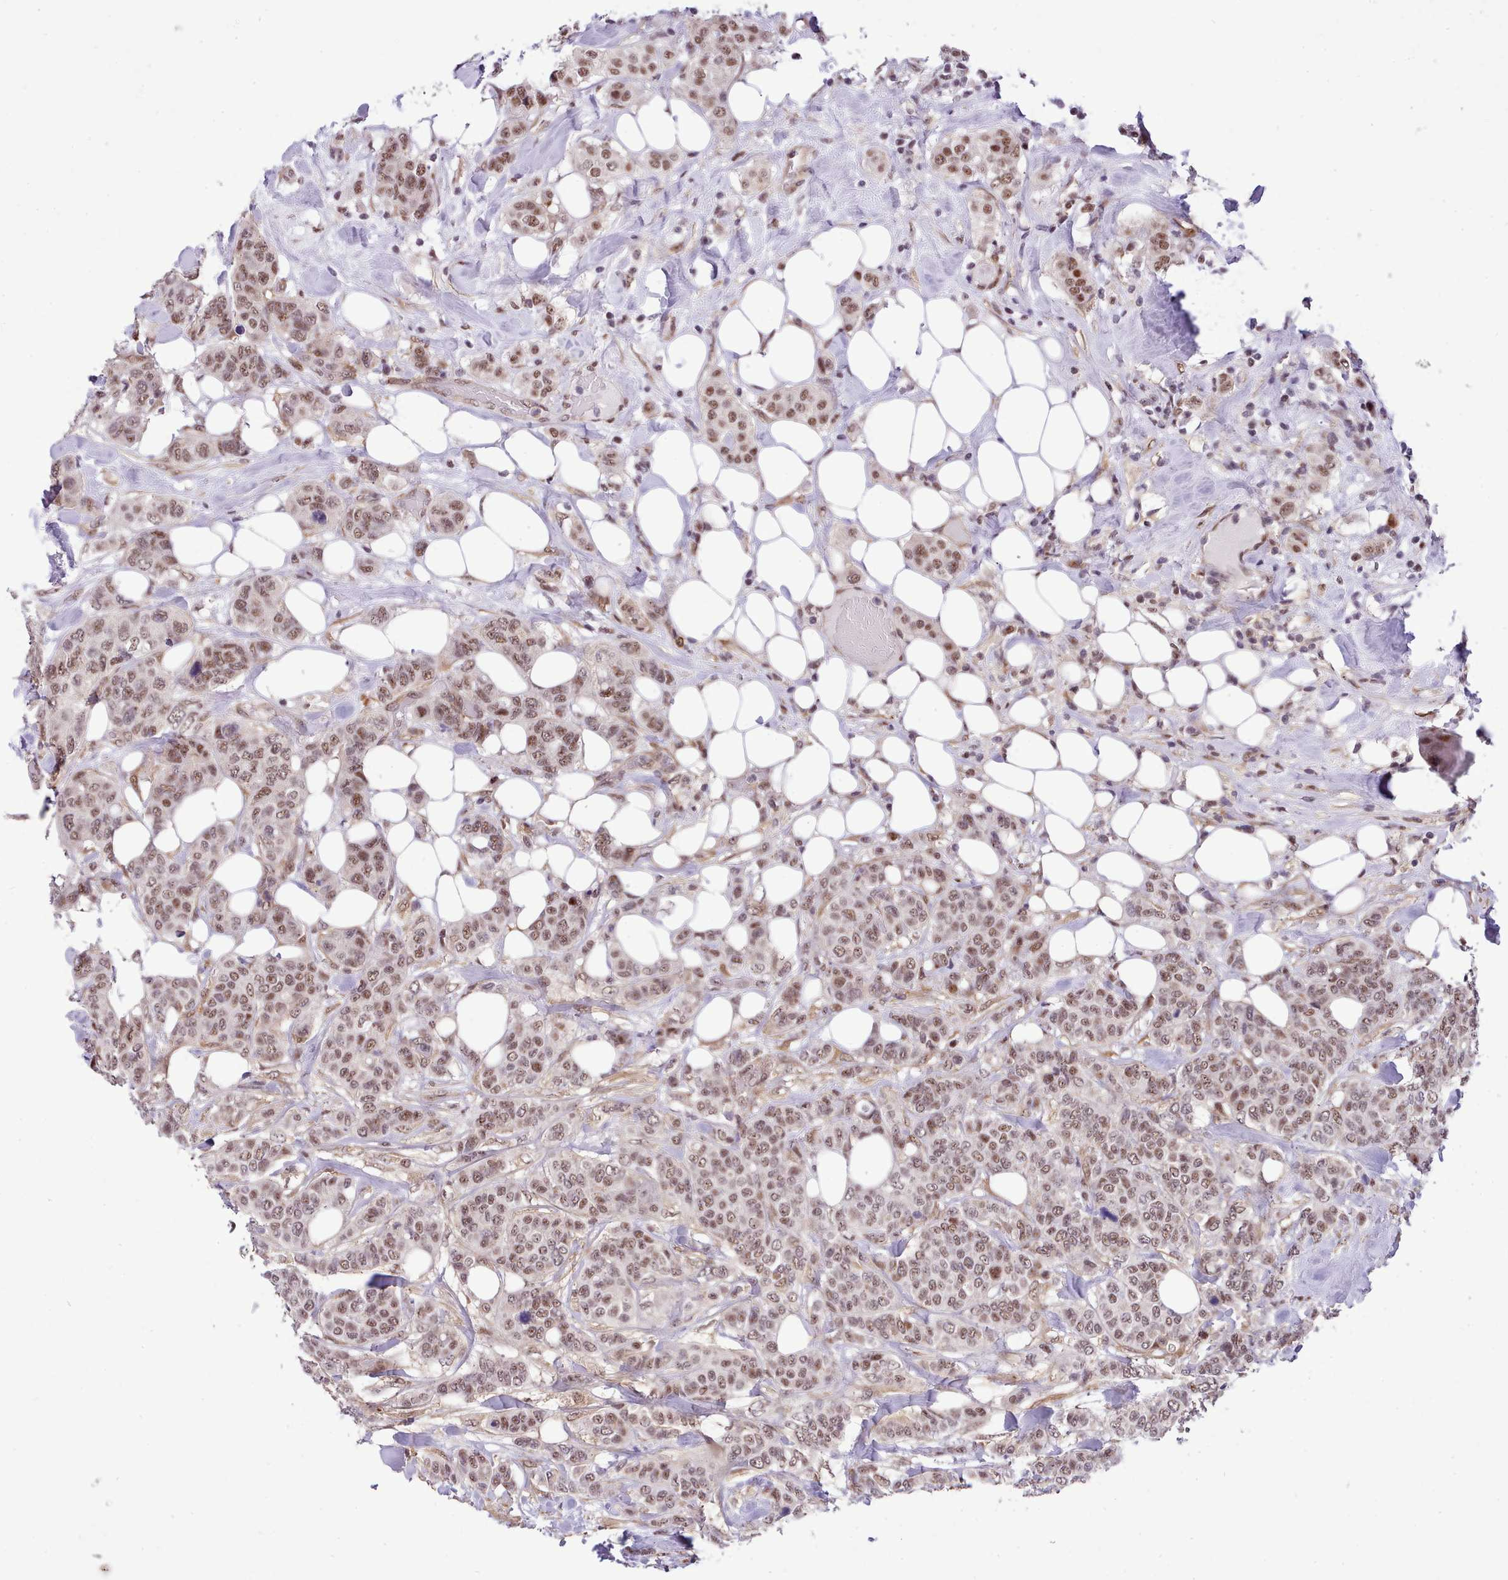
{"staining": {"intensity": "moderate", "quantity": ">75%", "location": "nuclear"}, "tissue": "breast cancer", "cell_type": "Tumor cells", "image_type": "cancer", "snomed": [{"axis": "morphology", "description": "Lobular carcinoma"}, {"axis": "topography", "description": "Breast"}], "caption": "Human breast cancer (lobular carcinoma) stained with a brown dye demonstrates moderate nuclear positive positivity in approximately >75% of tumor cells.", "gene": "HOXB7", "patient": {"sex": "female", "age": 51}}